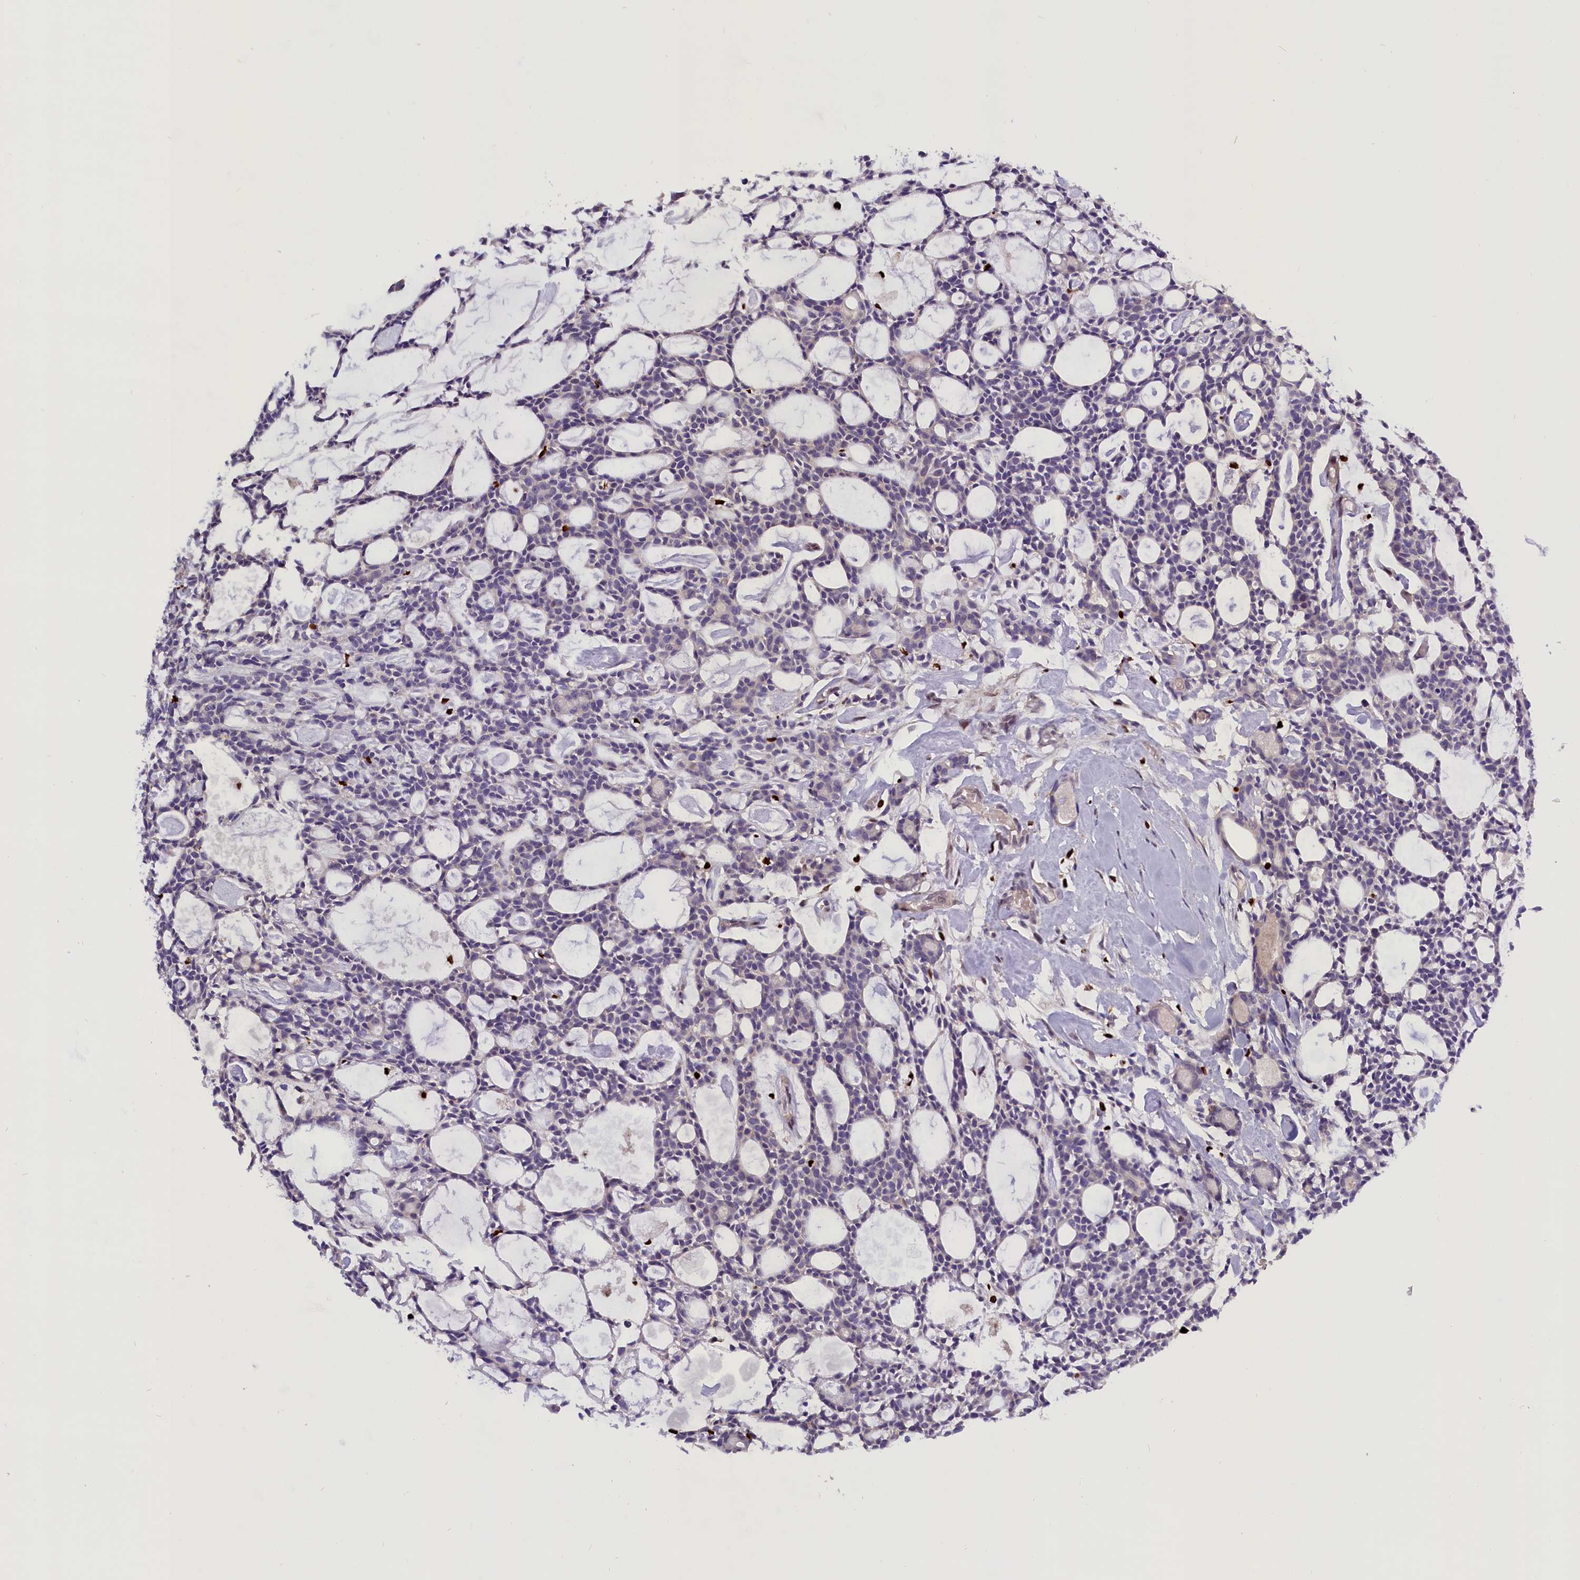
{"staining": {"intensity": "negative", "quantity": "none", "location": "none"}, "tissue": "head and neck cancer", "cell_type": "Tumor cells", "image_type": "cancer", "snomed": [{"axis": "morphology", "description": "Adenocarcinoma, NOS"}, {"axis": "topography", "description": "Salivary gland"}, {"axis": "topography", "description": "Head-Neck"}], "caption": "Histopathology image shows no protein expression in tumor cells of head and neck adenocarcinoma tissue.", "gene": "BTBD9", "patient": {"sex": "male", "age": 55}}